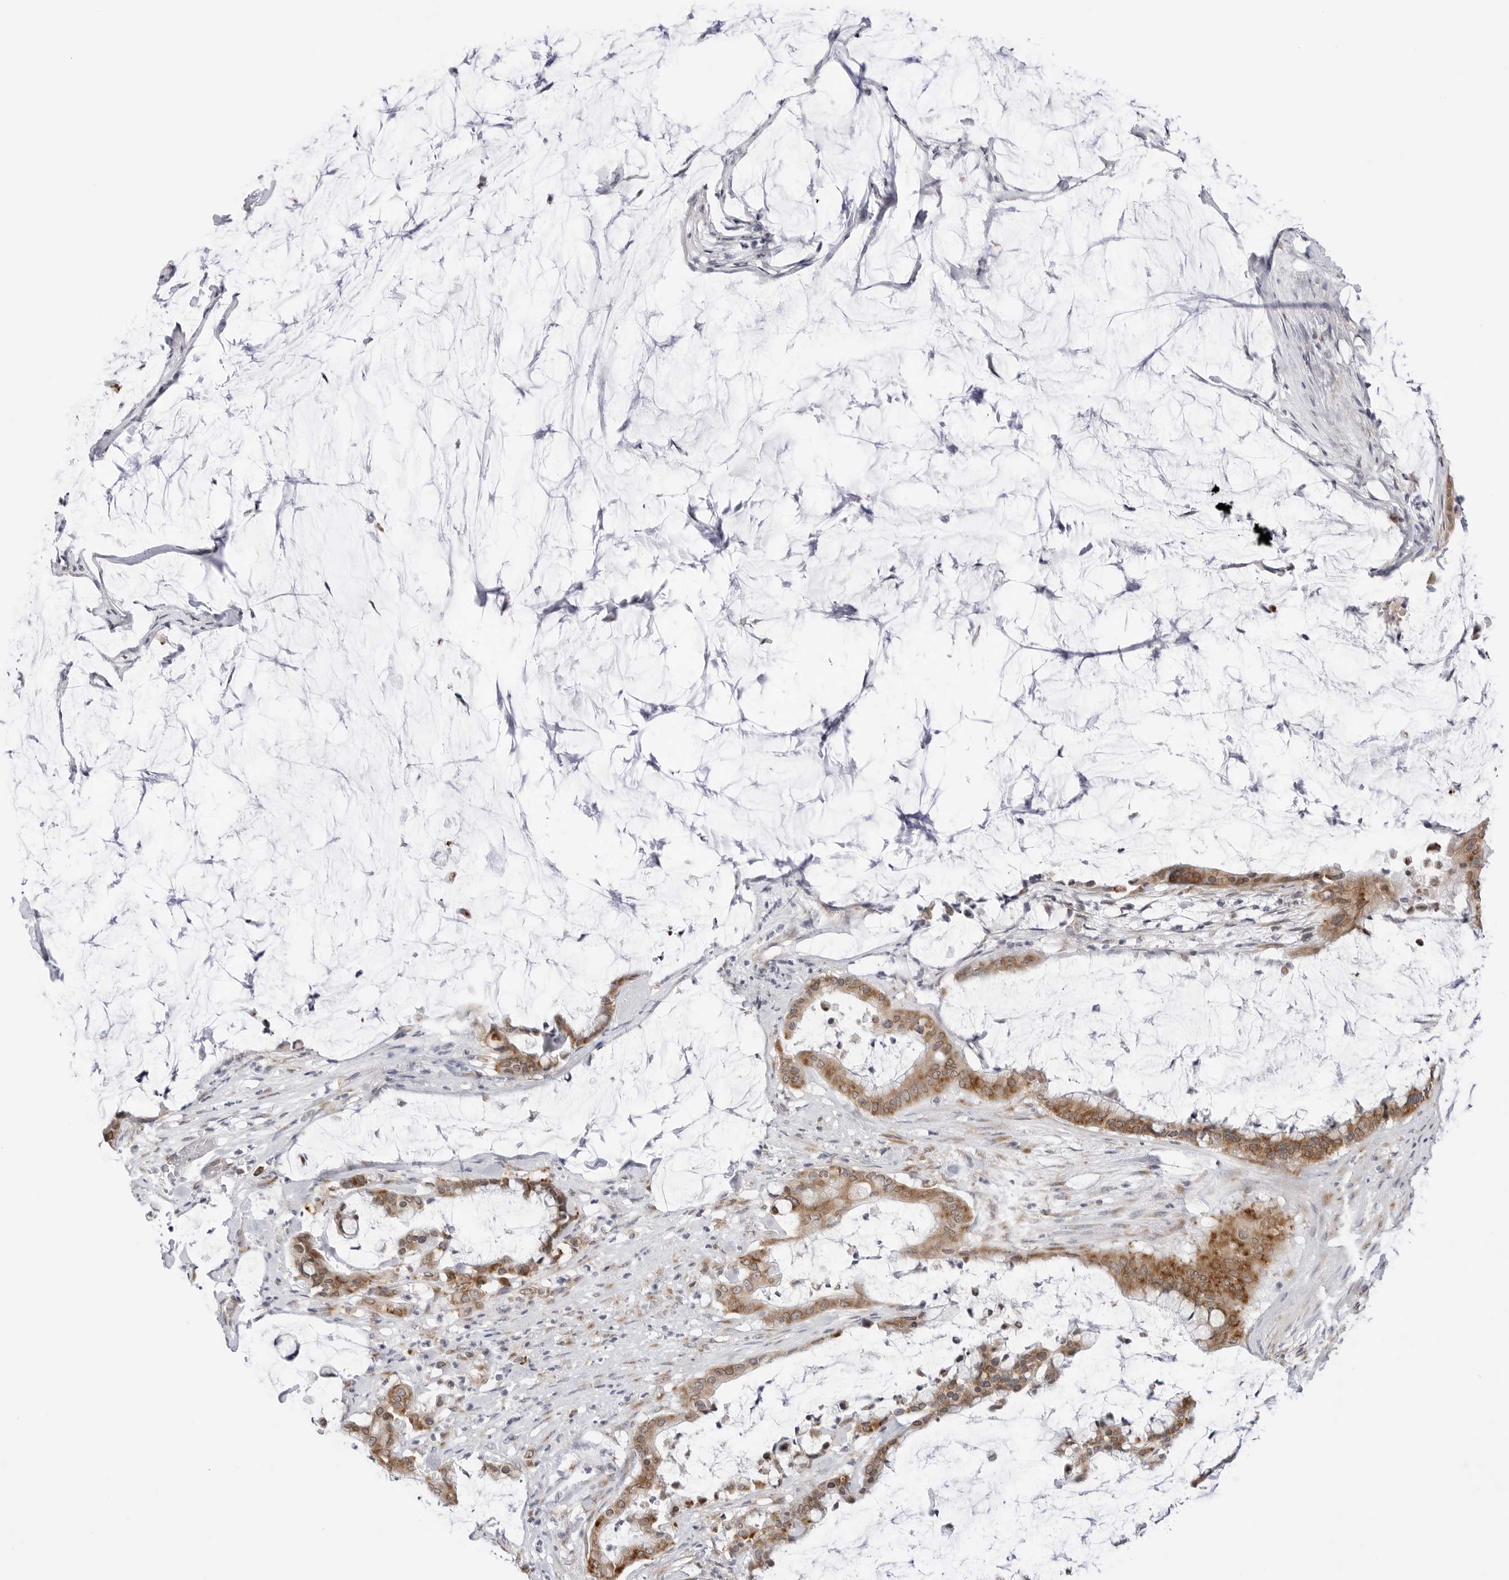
{"staining": {"intensity": "moderate", "quantity": ">75%", "location": "cytoplasmic/membranous"}, "tissue": "pancreatic cancer", "cell_type": "Tumor cells", "image_type": "cancer", "snomed": [{"axis": "morphology", "description": "Adenocarcinoma, NOS"}, {"axis": "topography", "description": "Pancreas"}], "caption": "Tumor cells display moderate cytoplasmic/membranous positivity in approximately >75% of cells in pancreatic cancer.", "gene": "RPN1", "patient": {"sex": "male", "age": 41}}